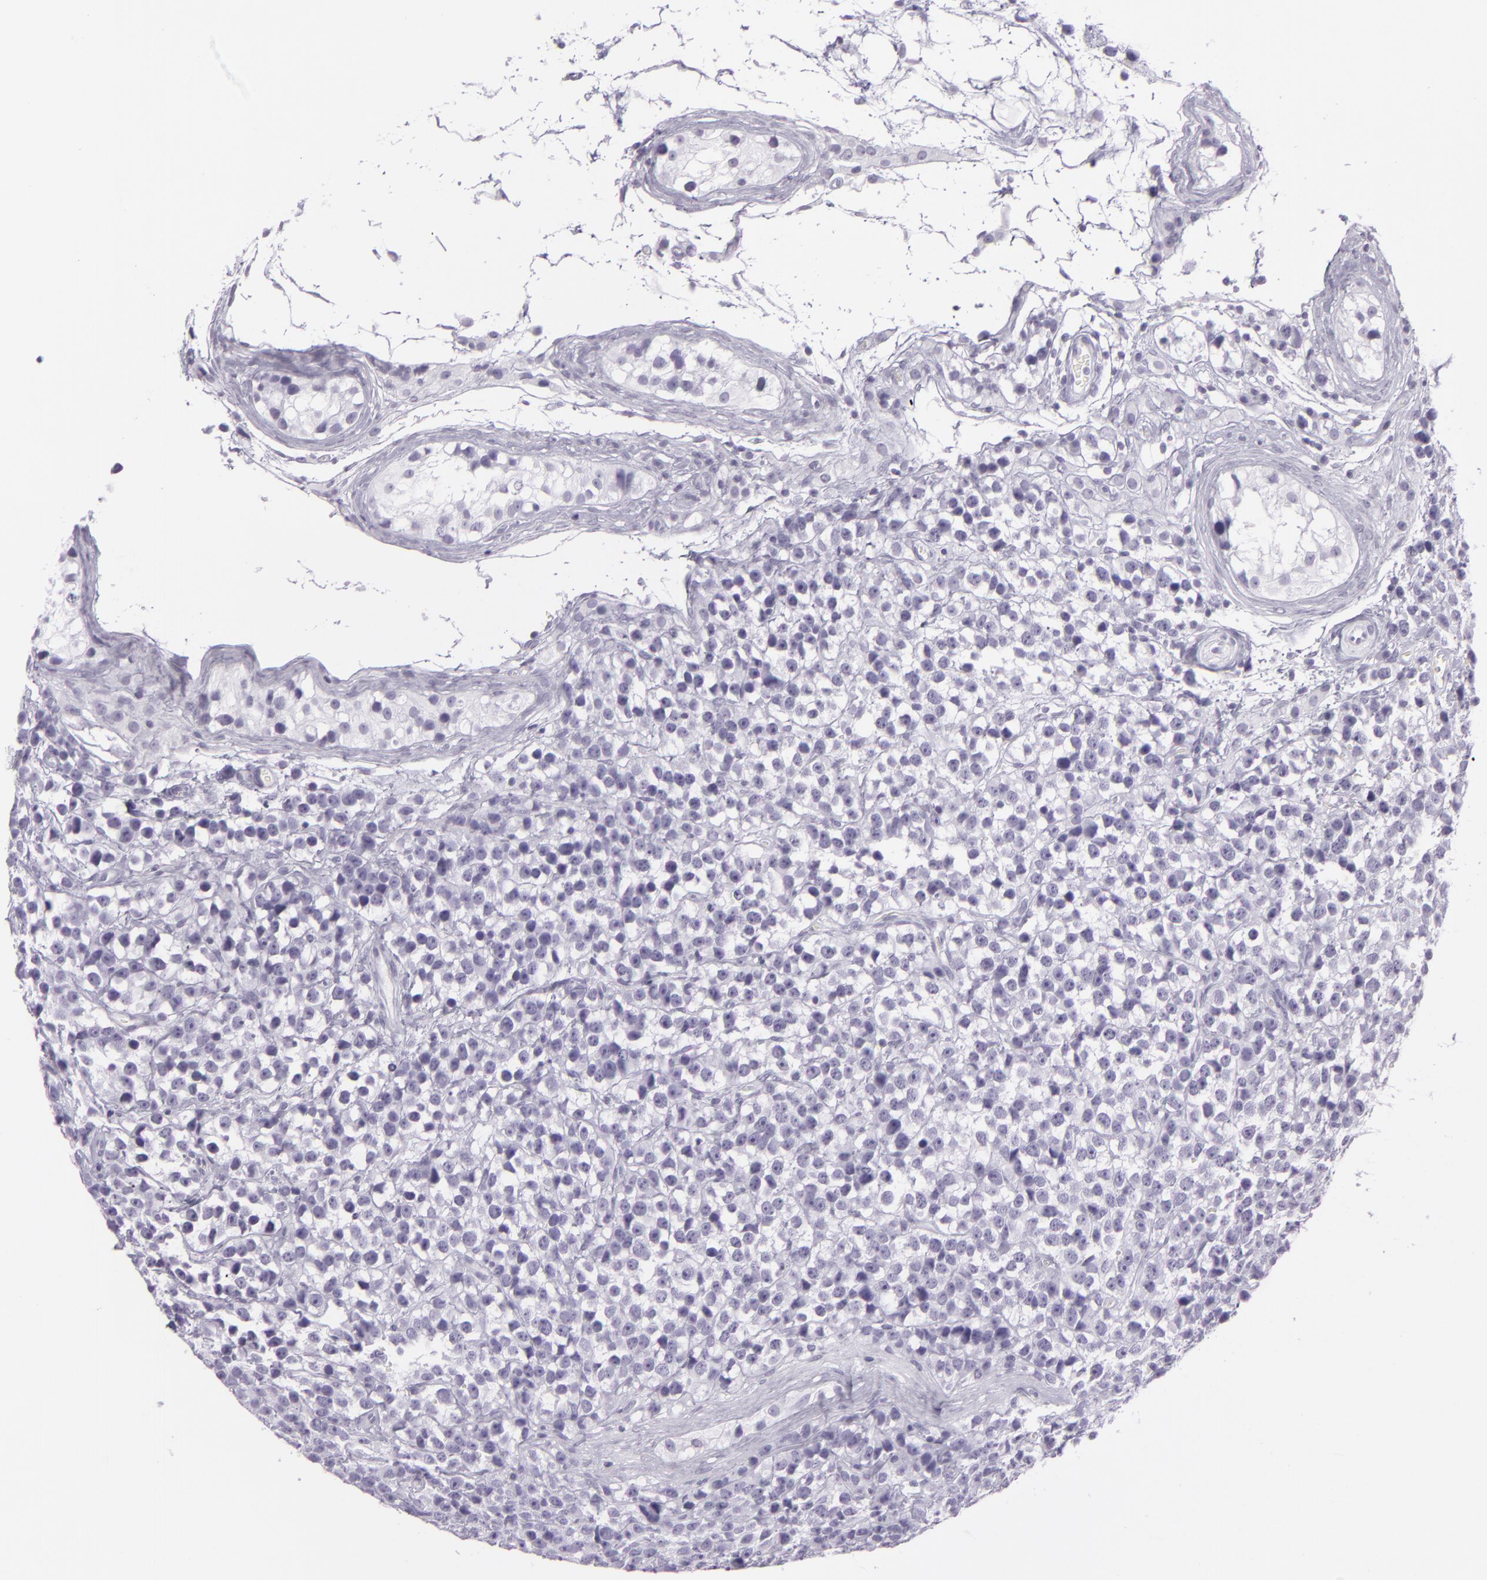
{"staining": {"intensity": "negative", "quantity": "none", "location": "none"}, "tissue": "testis cancer", "cell_type": "Tumor cells", "image_type": "cancer", "snomed": [{"axis": "morphology", "description": "Seminoma, NOS"}, {"axis": "topography", "description": "Testis"}], "caption": "This is an immunohistochemistry photomicrograph of testis seminoma. There is no staining in tumor cells.", "gene": "MUC6", "patient": {"sex": "male", "age": 25}}